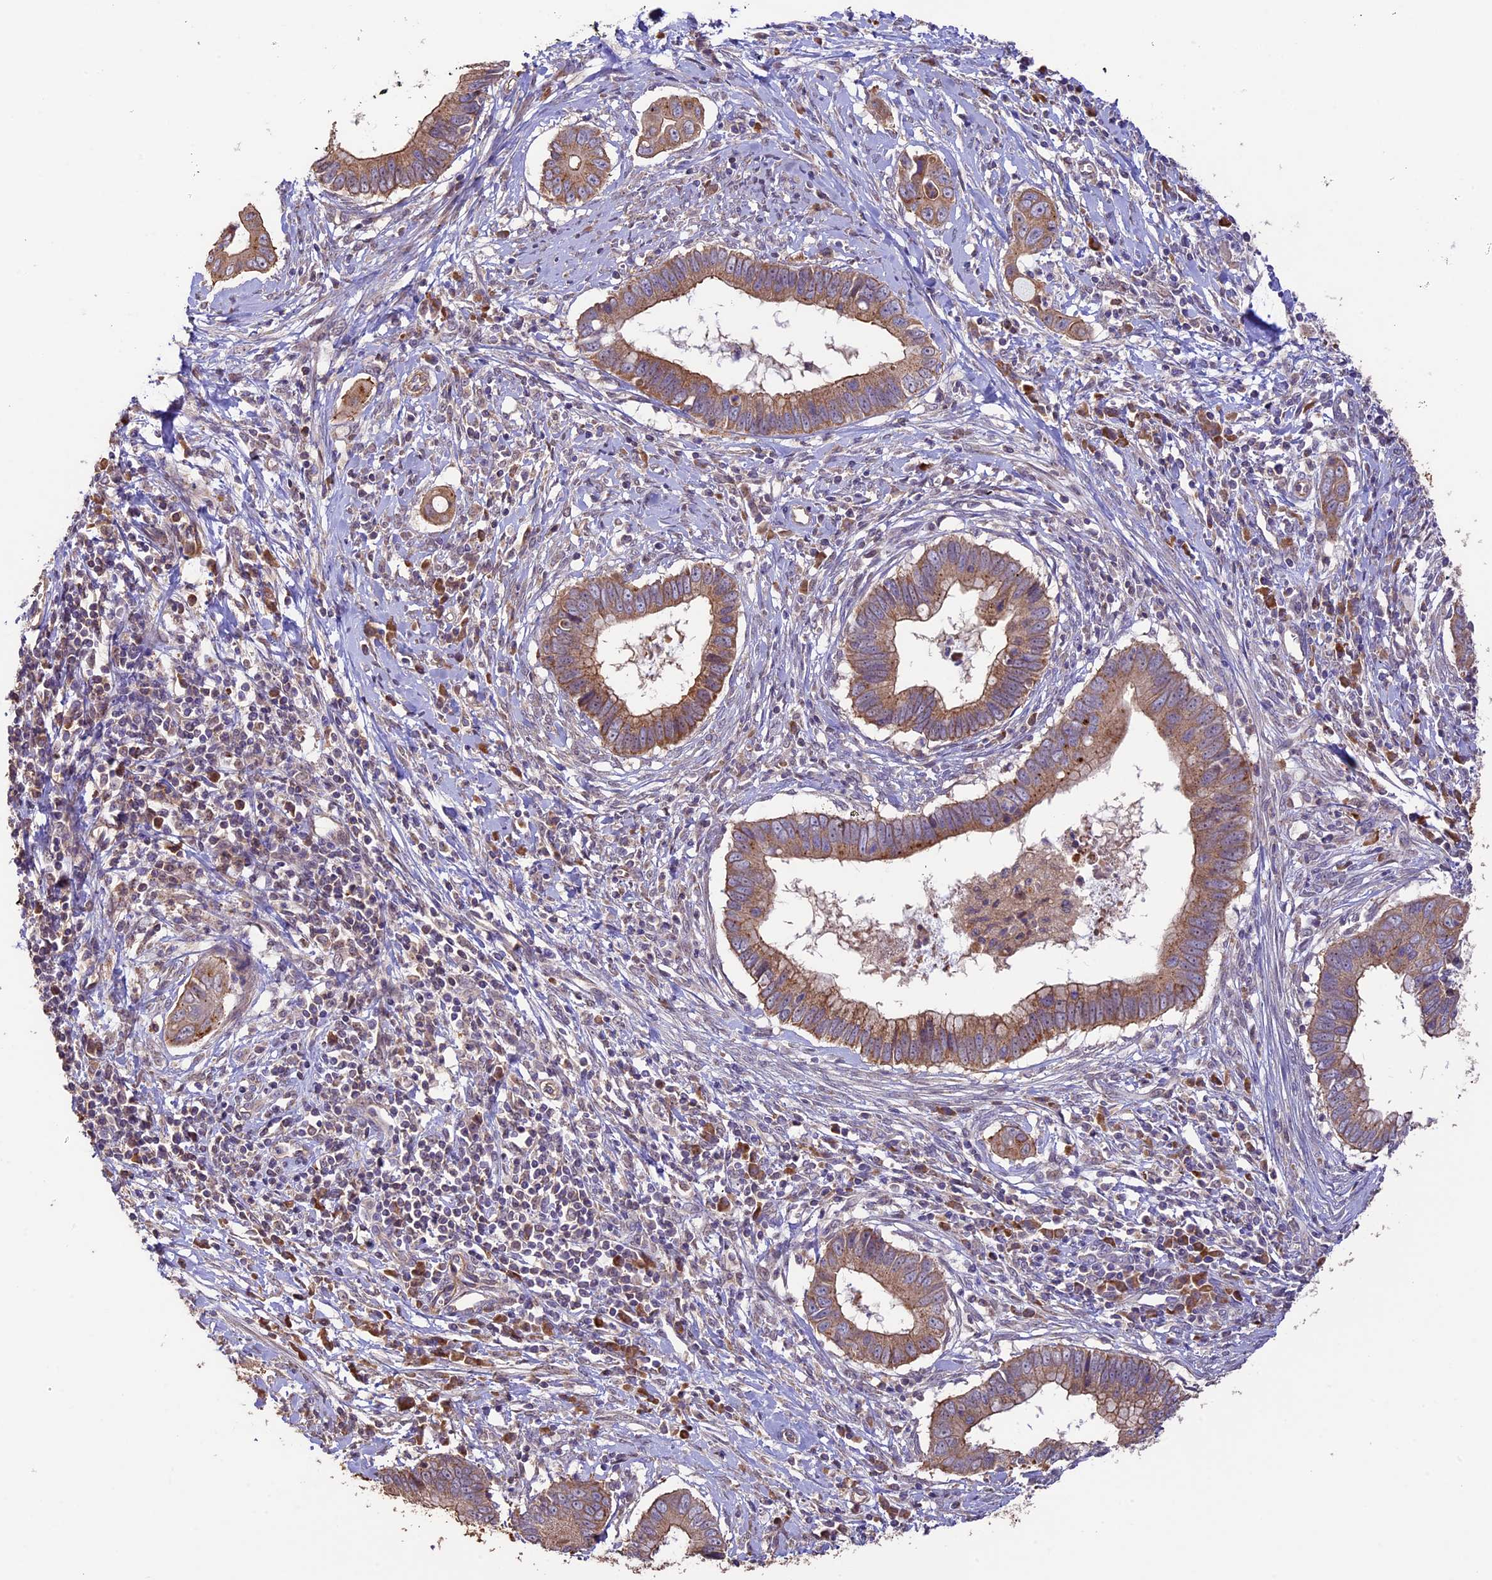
{"staining": {"intensity": "moderate", "quantity": ">75%", "location": "cytoplasmic/membranous"}, "tissue": "cervical cancer", "cell_type": "Tumor cells", "image_type": "cancer", "snomed": [{"axis": "morphology", "description": "Adenocarcinoma, NOS"}, {"axis": "topography", "description": "Cervix"}], "caption": "Protein staining of cervical cancer (adenocarcinoma) tissue demonstrates moderate cytoplasmic/membranous staining in approximately >75% of tumor cells.", "gene": "BCAS4", "patient": {"sex": "female", "age": 44}}